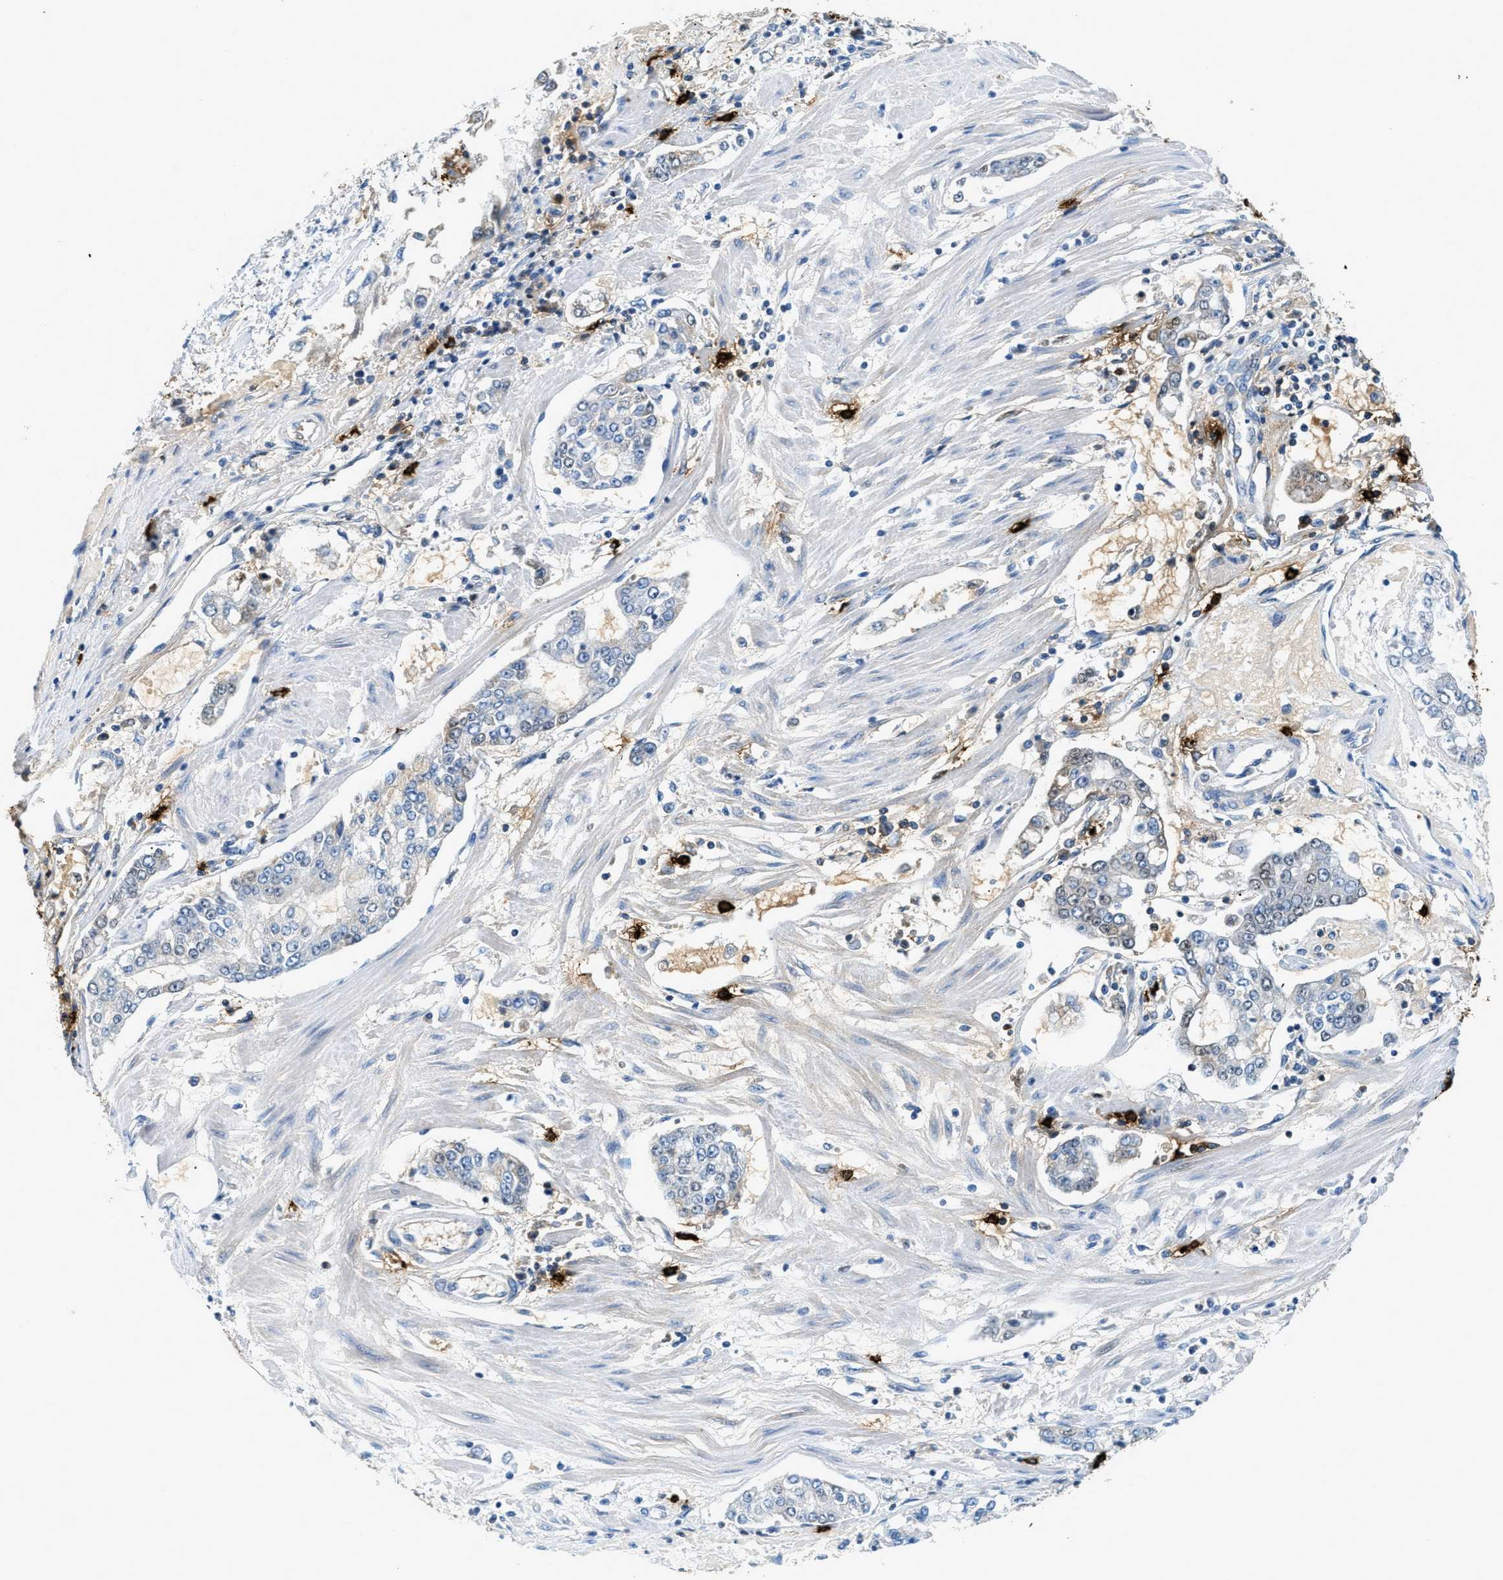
{"staining": {"intensity": "negative", "quantity": "none", "location": "none"}, "tissue": "stomach cancer", "cell_type": "Tumor cells", "image_type": "cancer", "snomed": [{"axis": "morphology", "description": "Adenocarcinoma, NOS"}, {"axis": "topography", "description": "Stomach"}], "caption": "Immunohistochemistry micrograph of neoplastic tissue: stomach adenocarcinoma stained with DAB shows no significant protein expression in tumor cells.", "gene": "TPSAB1", "patient": {"sex": "male", "age": 76}}